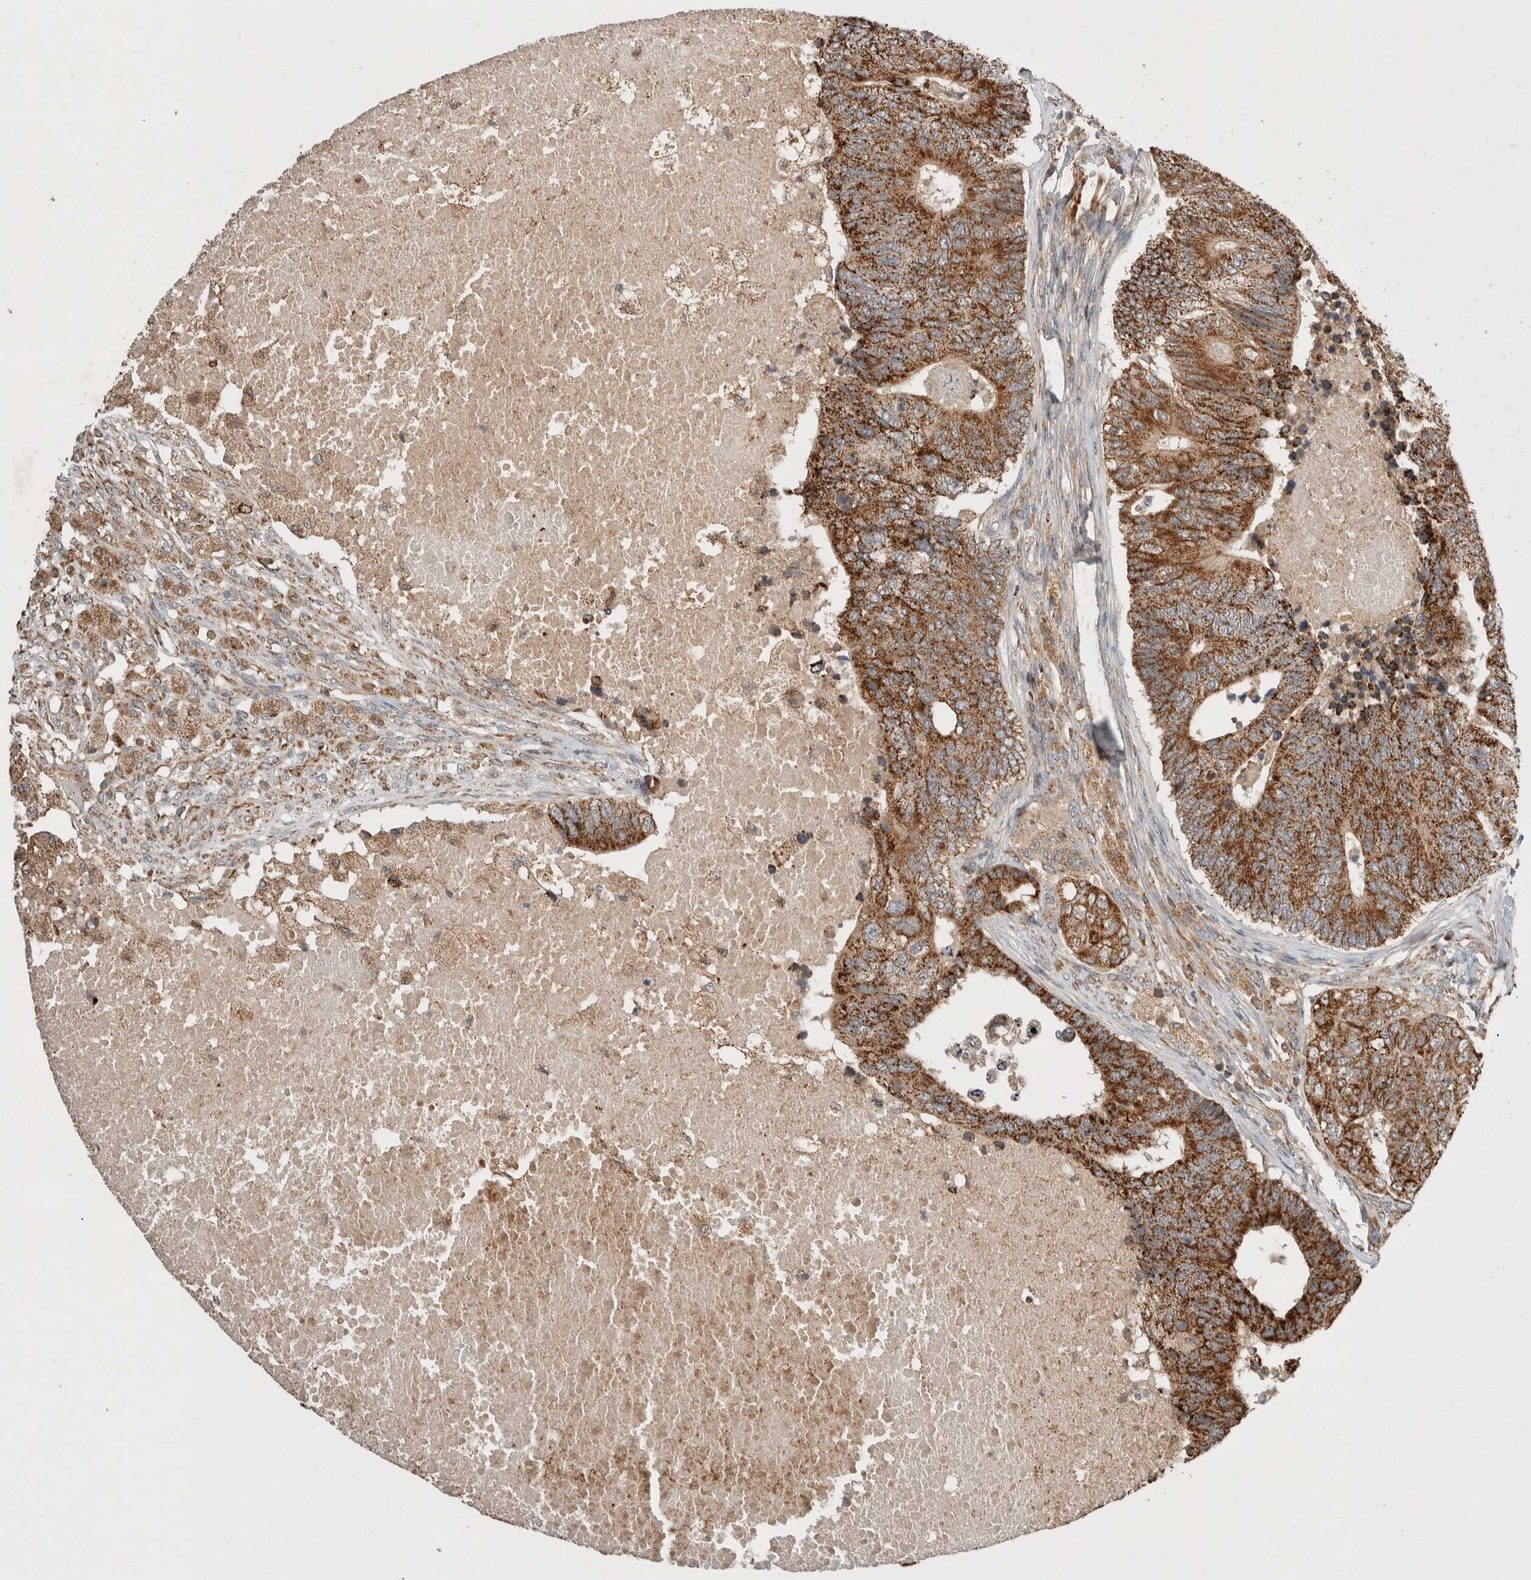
{"staining": {"intensity": "moderate", "quantity": ">75%", "location": "cytoplasmic/membranous"}, "tissue": "colorectal cancer", "cell_type": "Tumor cells", "image_type": "cancer", "snomed": [{"axis": "morphology", "description": "Adenocarcinoma, NOS"}, {"axis": "topography", "description": "Colon"}], "caption": "Human adenocarcinoma (colorectal) stained with a brown dye displays moderate cytoplasmic/membranous positive expression in approximately >75% of tumor cells.", "gene": "AMPD1", "patient": {"sex": "female", "age": 67}}